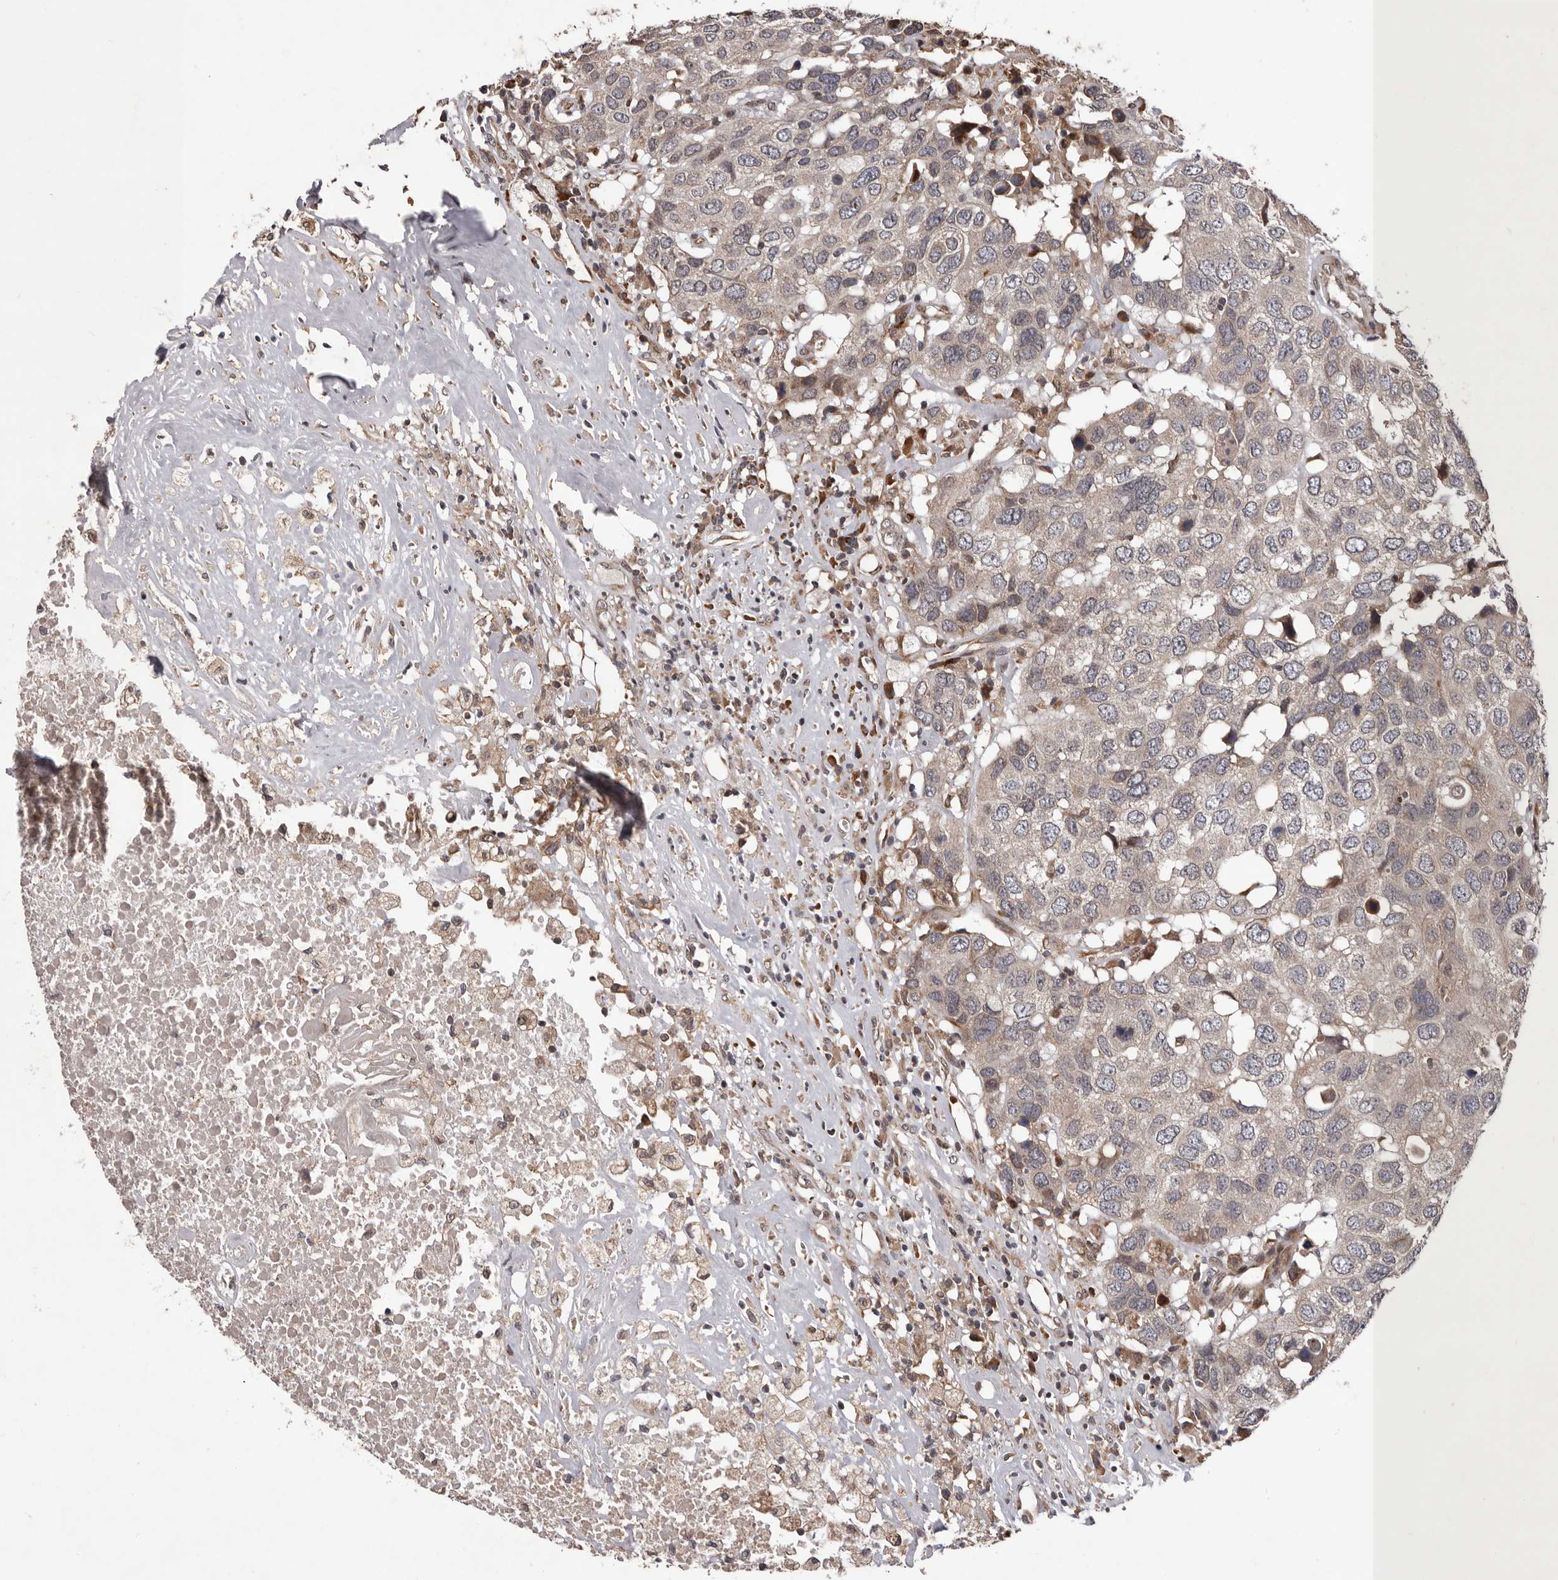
{"staining": {"intensity": "negative", "quantity": "none", "location": "none"}, "tissue": "head and neck cancer", "cell_type": "Tumor cells", "image_type": "cancer", "snomed": [{"axis": "morphology", "description": "Squamous cell carcinoma, NOS"}, {"axis": "topography", "description": "Head-Neck"}], "caption": "Head and neck cancer was stained to show a protein in brown. There is no significant staining in tumor cells.", "gene": "GADD45B", "patient": {"sex": "male", "age": 66}}